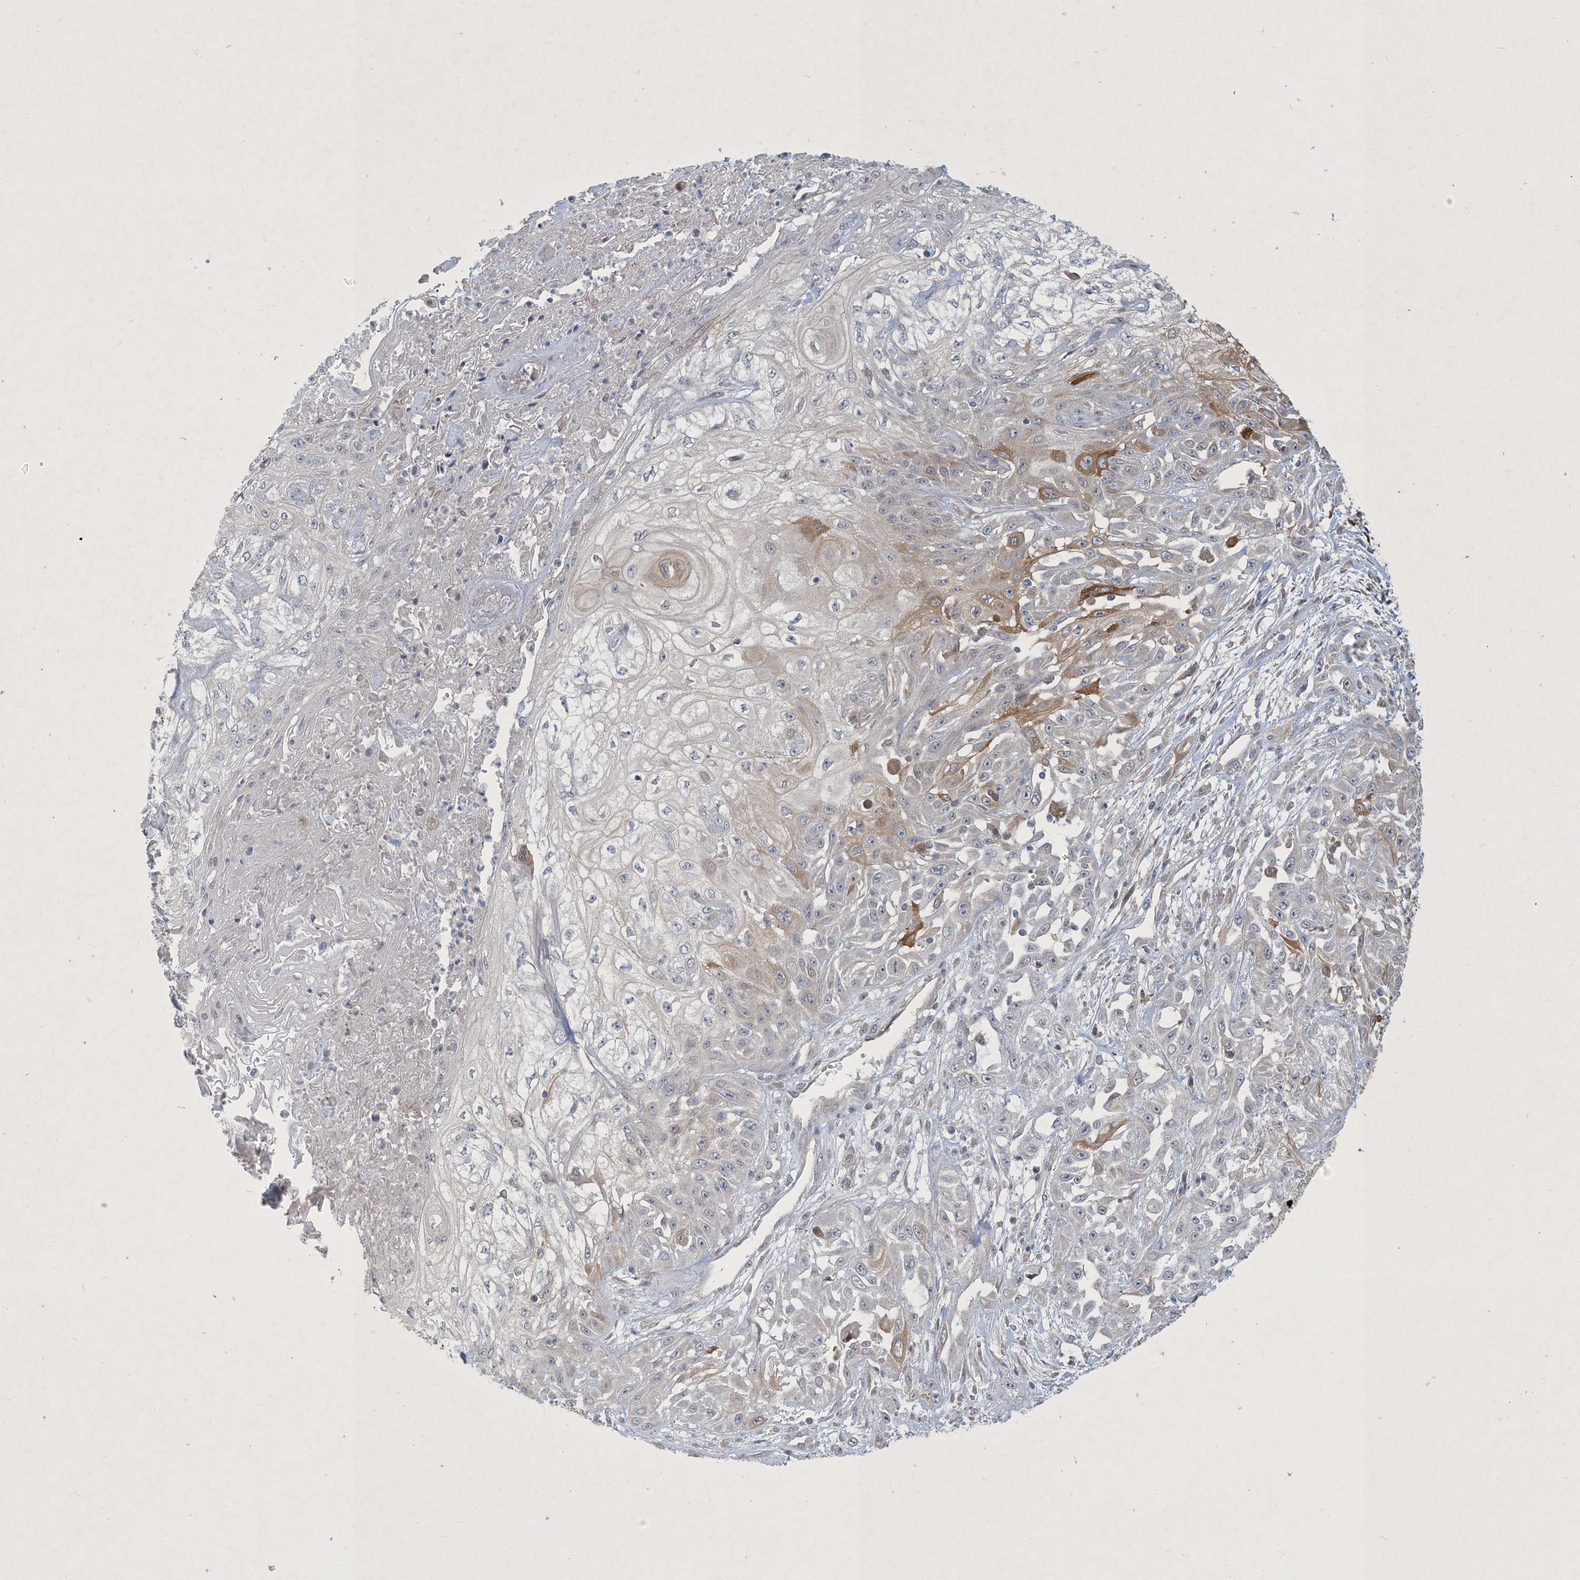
{"staining": {"intensity": "moderate", "quantity": "<25%", "location": "cytoplasmic/membranous"}, "tissue": "skin cancer", "cell_type": "Tumor cells", "image_type": "cancer", "snomed": [{"axis": "morphology", "description": "Squamous cell carcinoma, NOS"}, {"axis": "morphology", "description": "Squamous cell carcinoma, metastatic, NOS"}, {"axis": "topography", "description": "Skin"}, {"axis": "topography", "description": "Lymph node"}], "caption": "Skin metastatic squamous cell carcinoma stained for a protein (brown) demonstrates moderate cytoplasmic/membranous positive expression in about <25% of tumor cells.", "gene": "CDS1", "patient": {"sex": "male", "age": 75}}